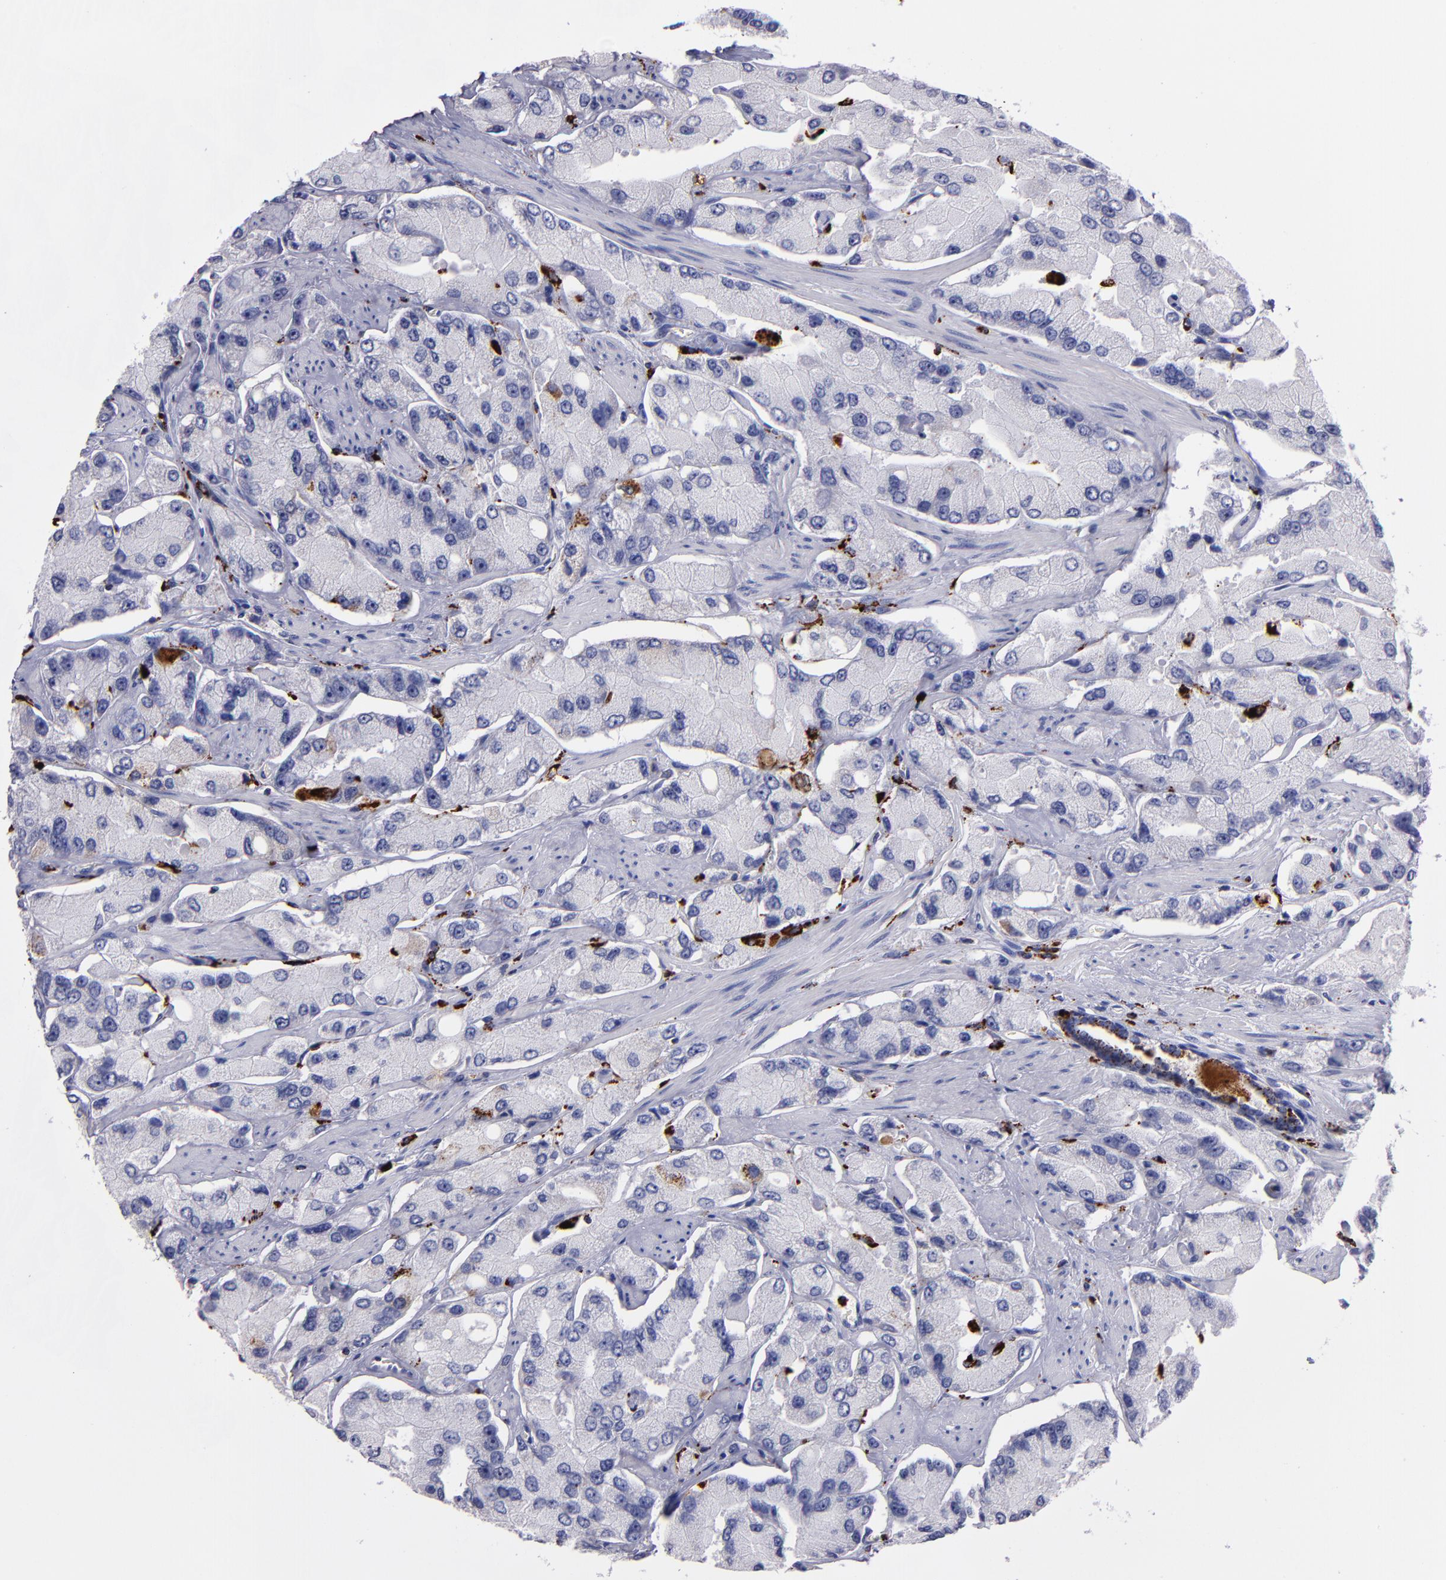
{"staining": {"intensity": "negative", "quantity": "none", "location": "none"}, "tissue": "prostate cancer", "cell_type": "Tumor cells", "image_type": "cancer", "snomed": [{"axis": "morphology", "description": "Adenocarcinoma, High grade"}, {"axis": "topography", "description": "Prostate"}], "caption": "Immunohistochemistry (IHC) histopathology image of prostate adenocarcinoma (high-grade) stained for a protein (brown), which displays no staining in tumor cells.", "gene": "CTSS", "patient": {"sex": "male", "age": 58}}